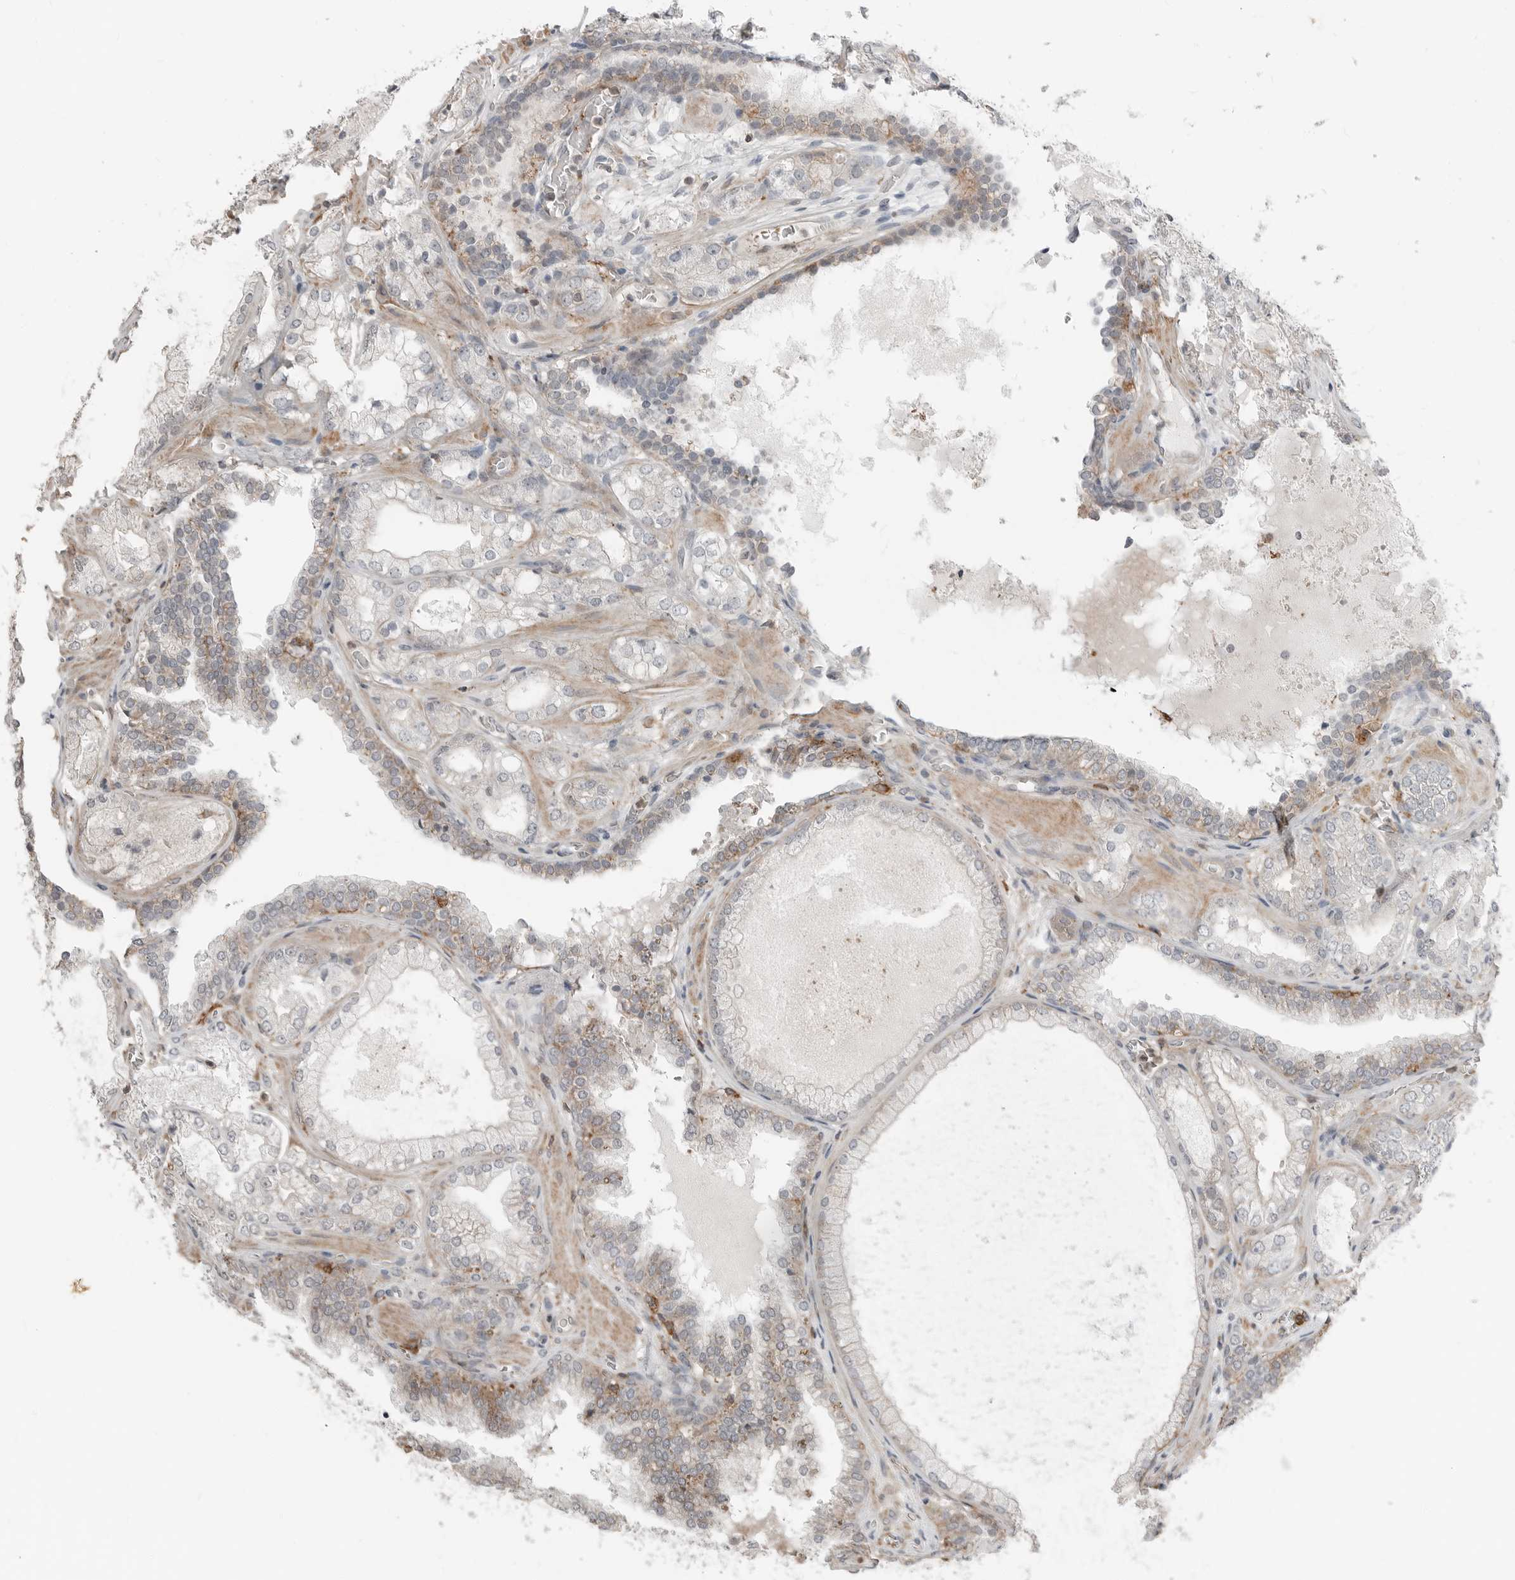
{"staining": {"intensity": "negative", "quantity": "none", "location": "none"}, "tissue": "prostate cancer", "cell_type": "Tumor cells", "image_type": "cancer", "snomed": [{"axis": "morphology", "description": "Adenocarcinoma, High grade"}, {"axis": "topography", "description": "Prostate"}], "caption": "The image shows no significant positivity in tumor cells of prostate adenocarcinoma (high-grade).", "gene": "LEFTY2", "patient": {"sex": "male", "age": 58}}